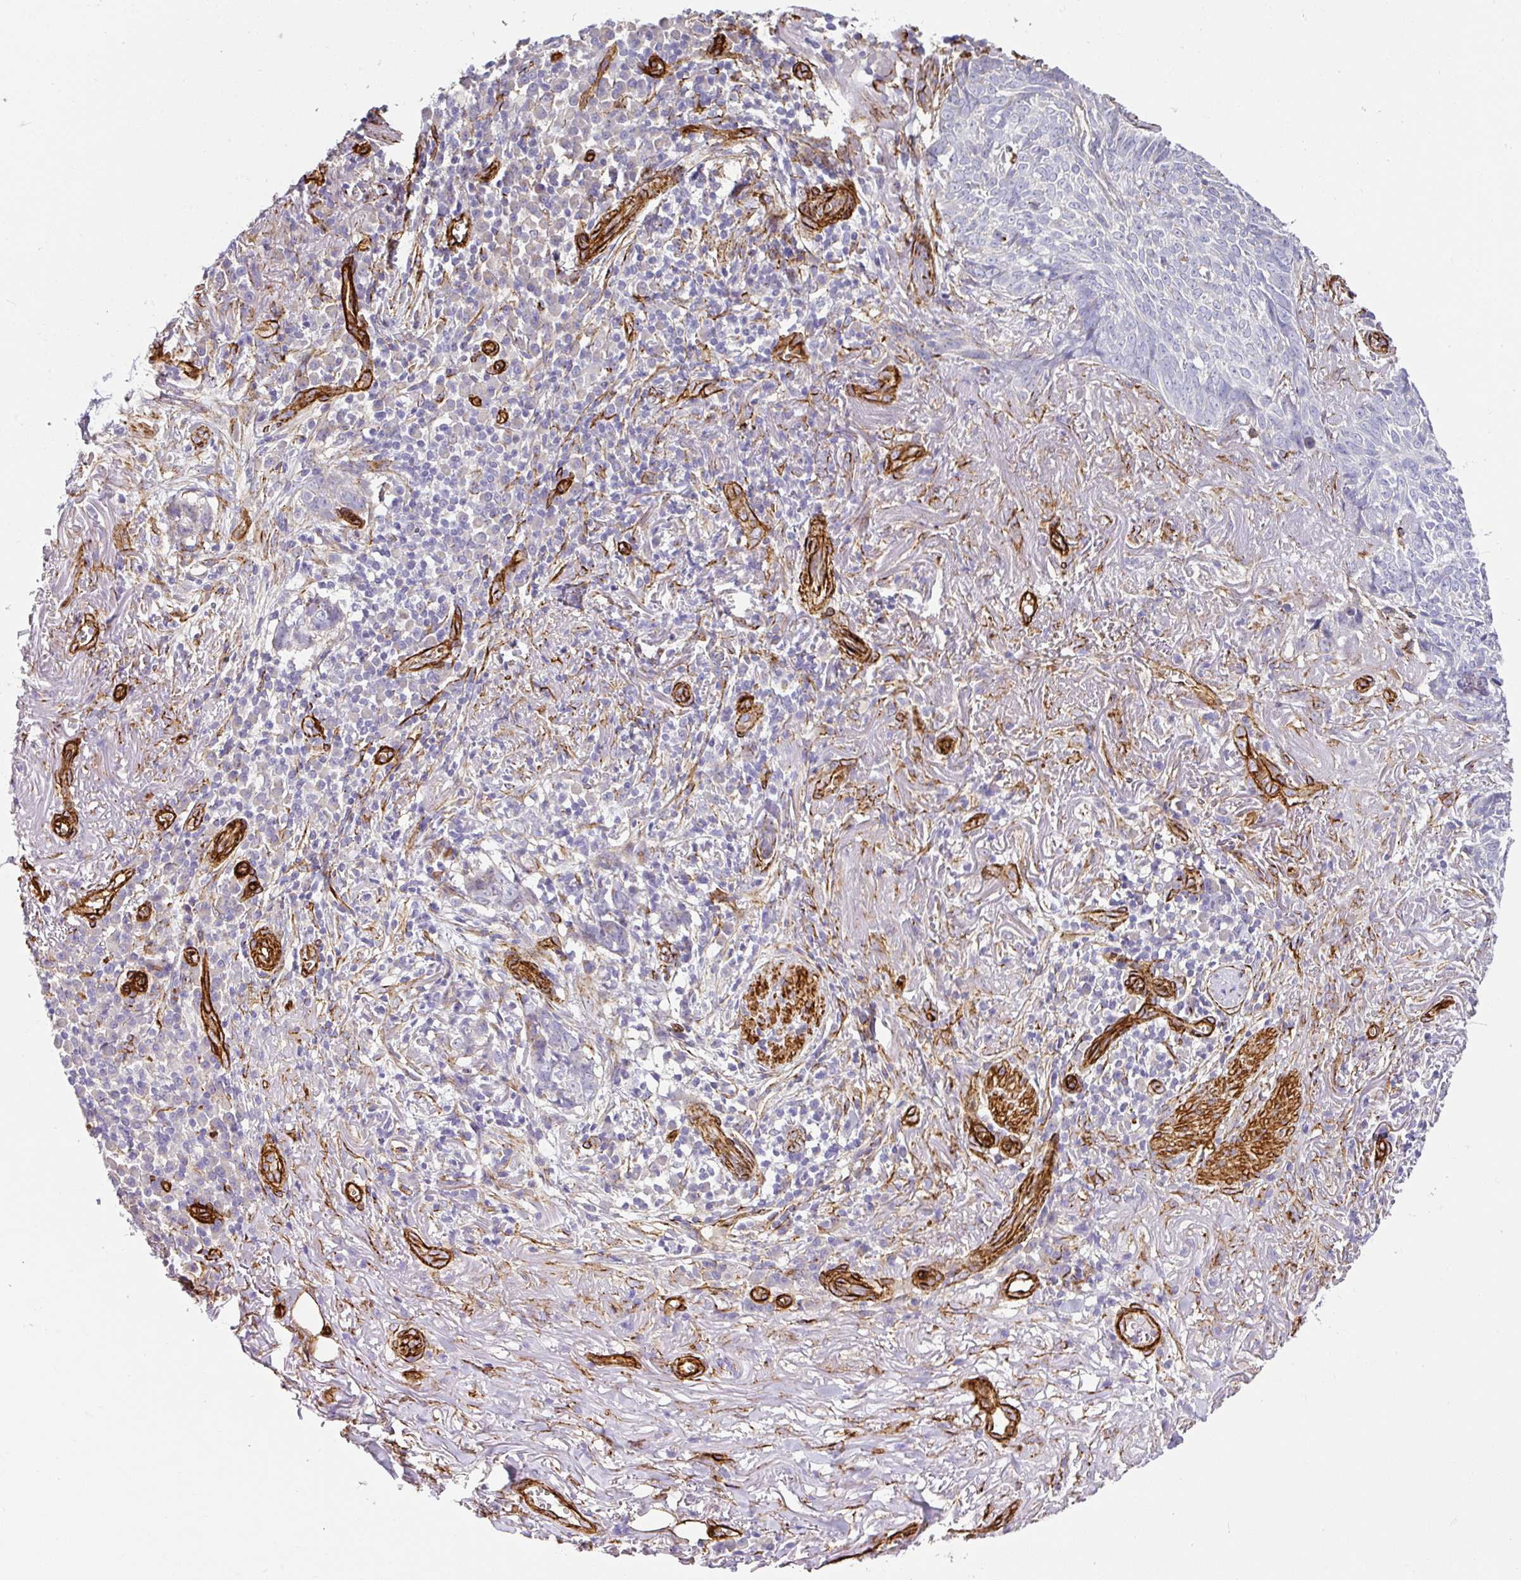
{"staining": {"intensity": "negative", "quantity": "none", "location": "none"}, "tissue": "skin cancer", "cell_type": "Tumor cells", "image_type": "cancer", "snomed": [{"axis": "morphology", "description": "Basal cell carcinoma"}, {"axis": "topography", "description": "Skin"}, {"axis": "topography", "description": "Skin of face"}], "caption": "IHC photomicrograph of human basal cell carcinoma (skin) stained for a protein (brown), which demonstrates no positivity in tumor cells. (Stains: DAB immunohistochemistry (IHC) with hematoxylin counter stain, Microscopy: brightfield microscopy at high magnification).", "gene": "SLC25A17", "patient": {"sex": "female", "age": 95}}